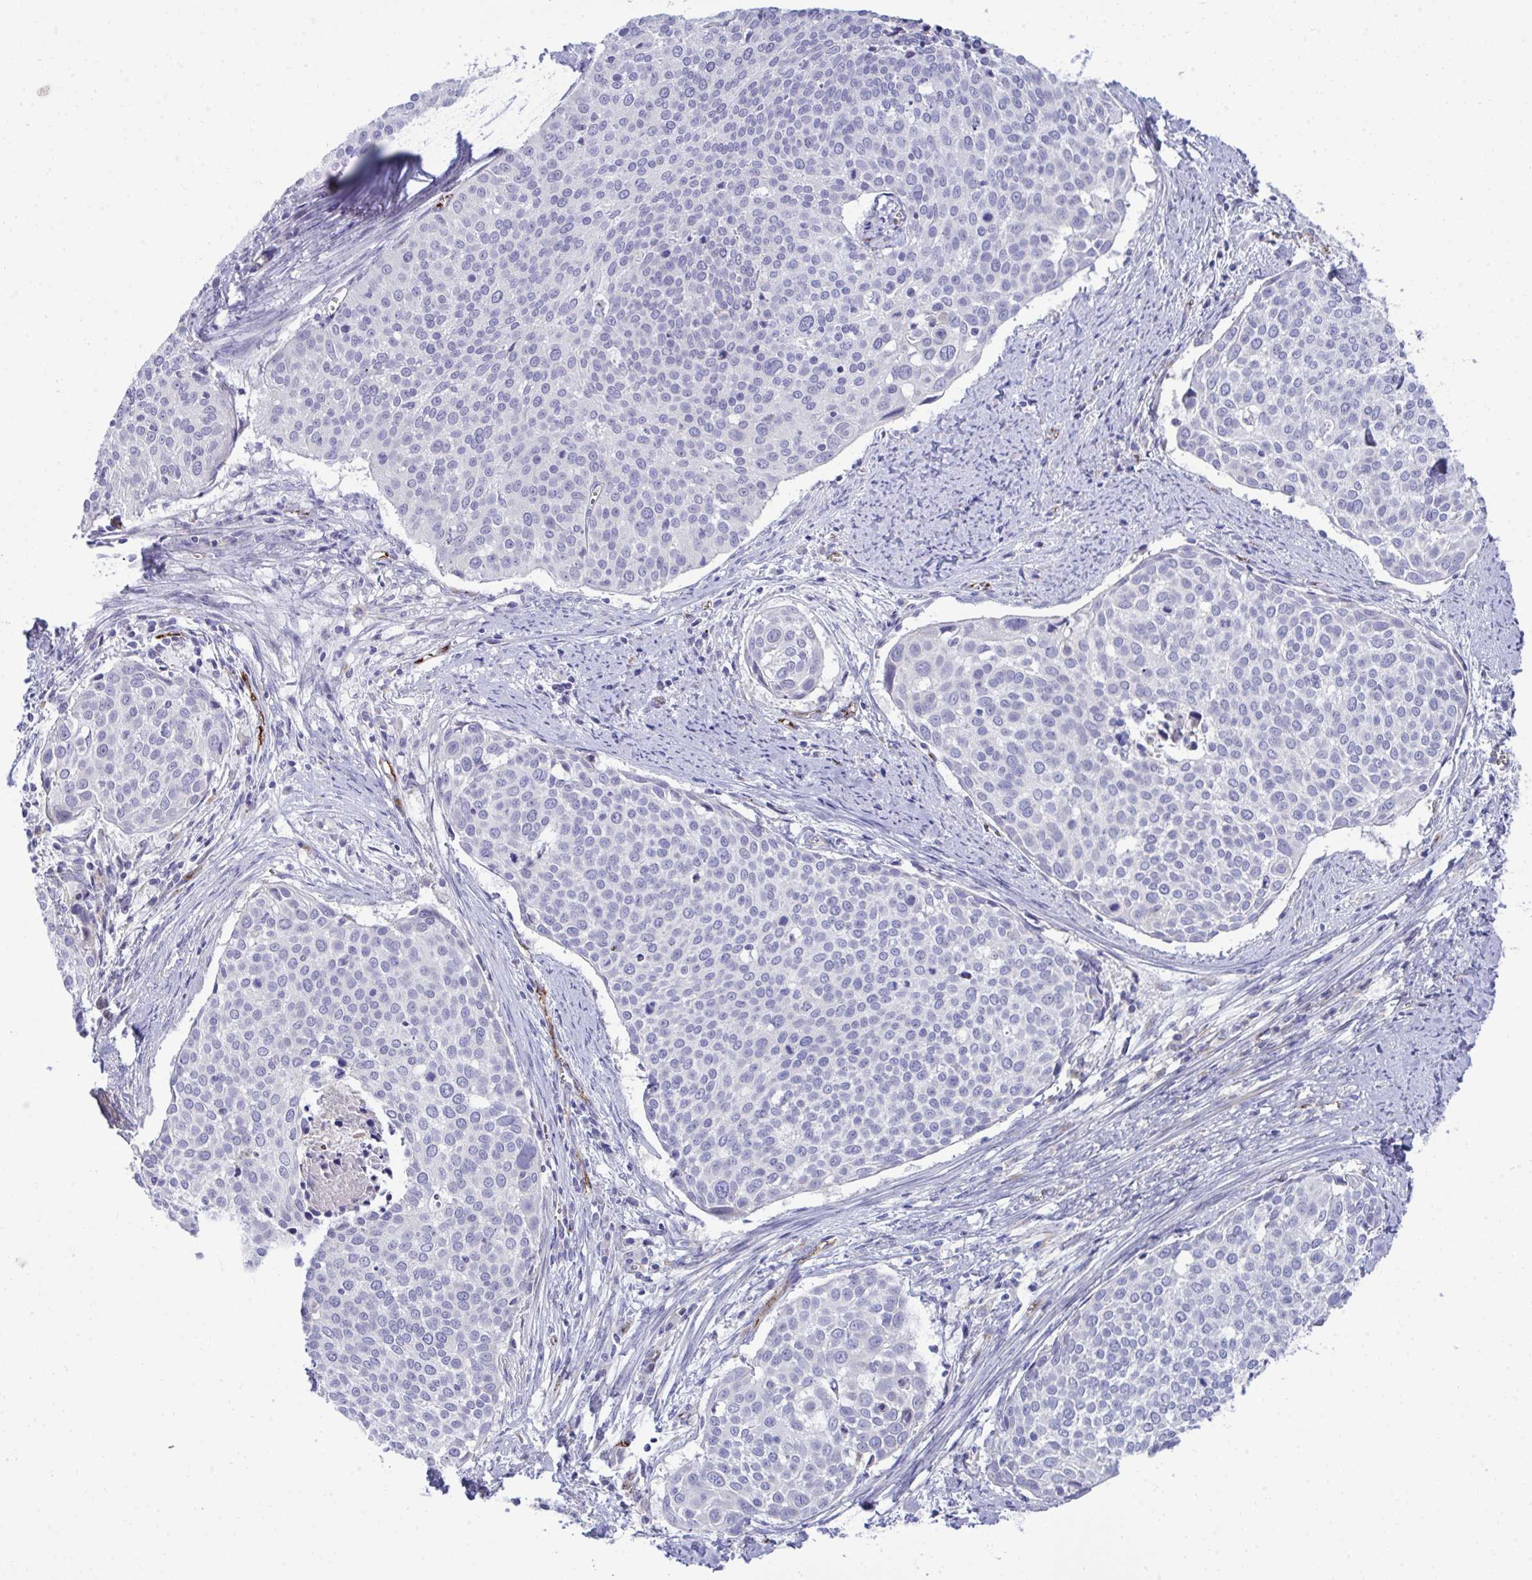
{"staining": {"intensity": "negative", "quantity": "none", "location": "none"}, "tissue": "cervical cancer", "cell_type": "Tumor cells", "image_type": "cancer", "snomed": [{"axis": "morphology", "description": "Squamous cell carcinoma, NOS"}, {"axis": "topography", "description": "Cervix"}], "caption": "High magnification brightfield microscopy of cervical squamous cell carcinoma stained with DAB (brown) and counterstained with hematoxylin (blue): tumor cells show no significant expression.", "gene": "TOR1AIP2", "patient": {"sex": "female", "age": 39}}